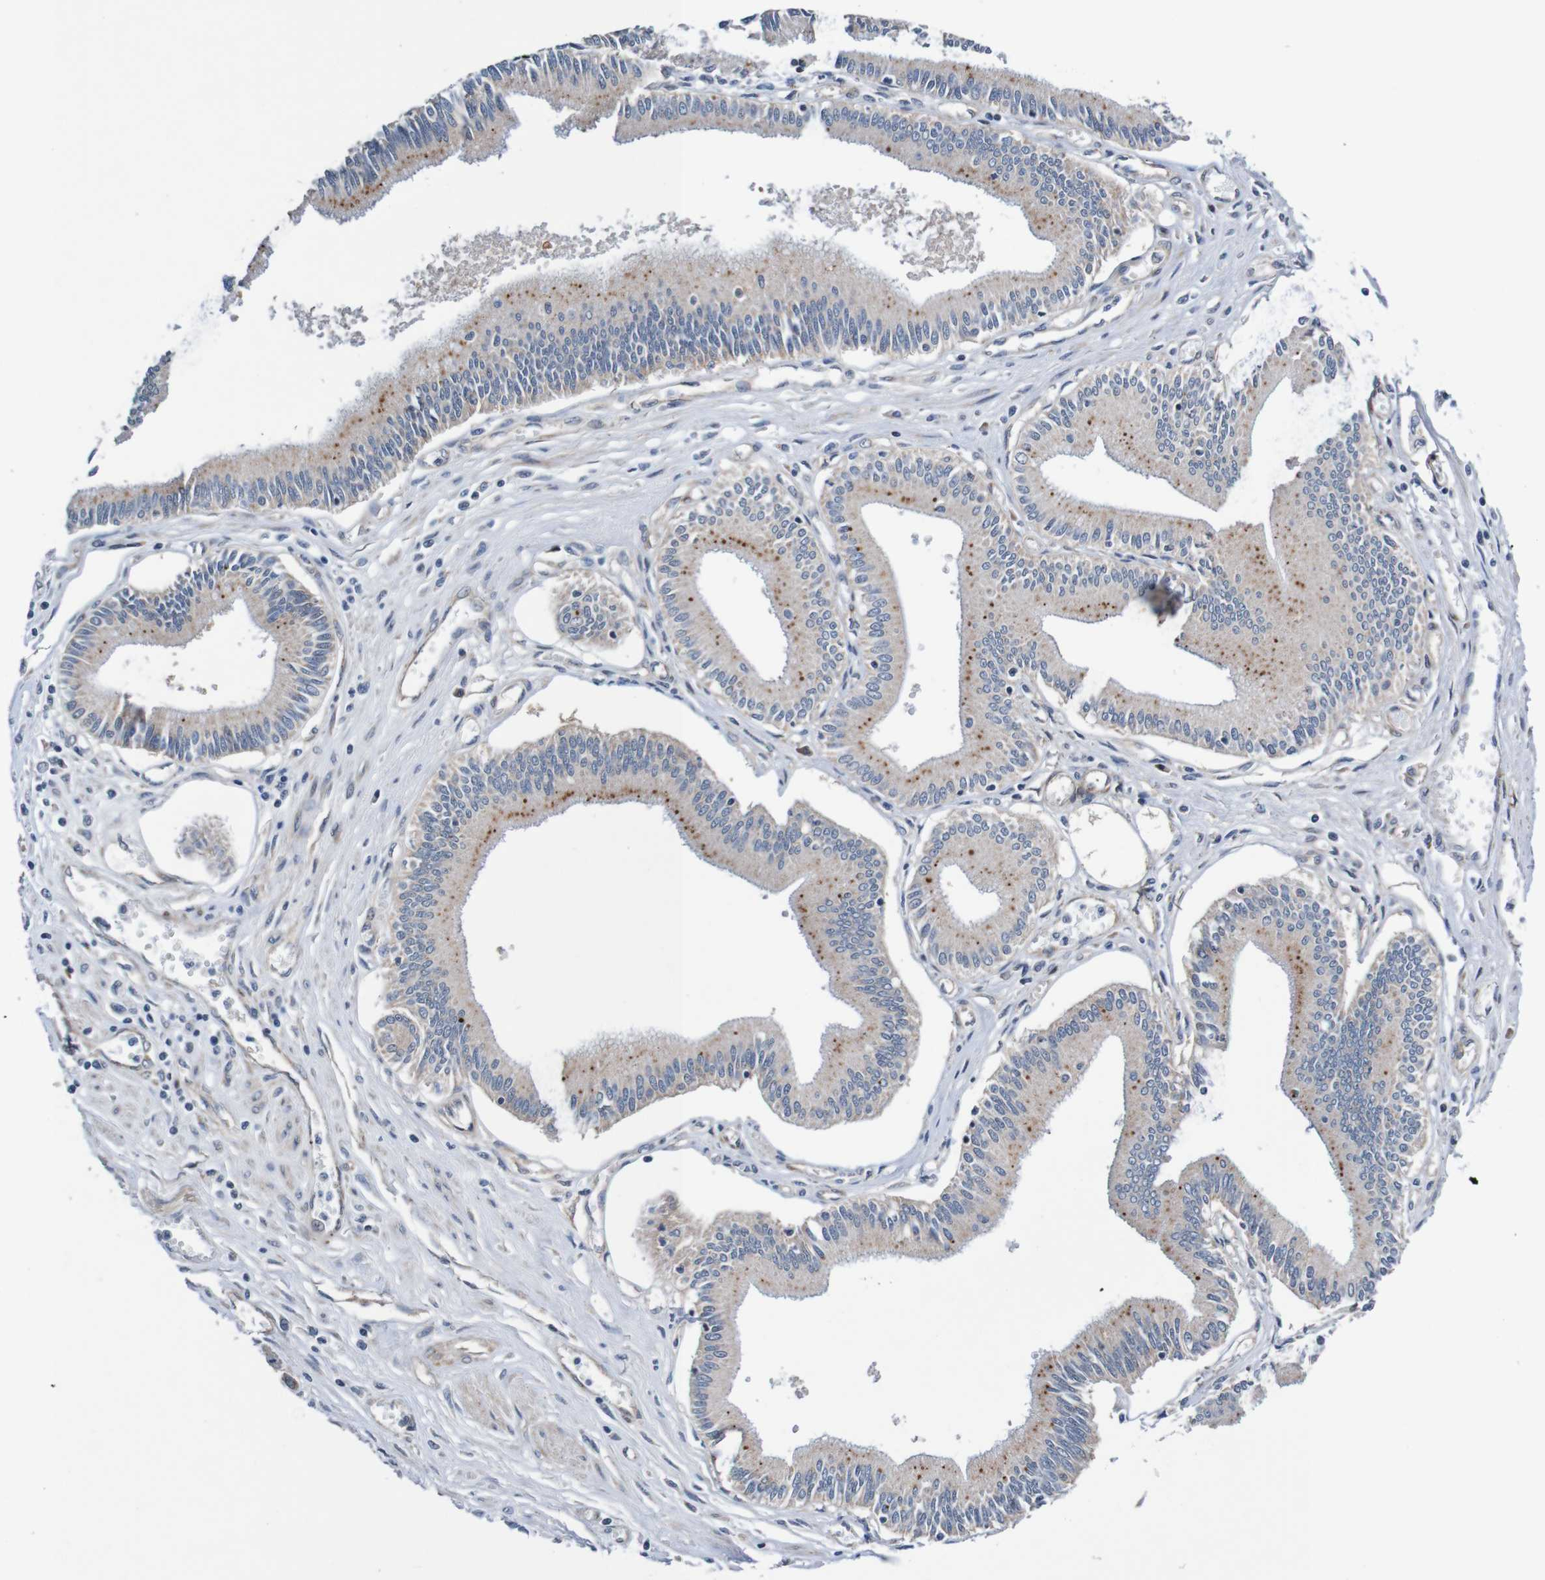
{"staining": {"intensity": "moderate", "quantity": "25%-75%", "location": "cytoplasmic/membranous"}, "tissue": "pancreatic cancer", "cell_type": "Tumor cells", "image_type": "cancer", "snomed": [{"axis": "morphology", "description": "Adenocarcinoma, NOS"}, {"axis": "topography", "description": "Pancreas"}], "caption": "A photomicrograph of adenocarcinoma (pancreatic) stained for a protein exhibits moderate cytoplasmic/membranous brown staining in tumor cells. The staining was performed using DAB (3,3'-diaminobenzidine), with brown indicating positive protein expression. Nuclei are stained blue with hematoxylin.", "gene": "CPED1", "patient": {"sex": "male", "age": 56}}